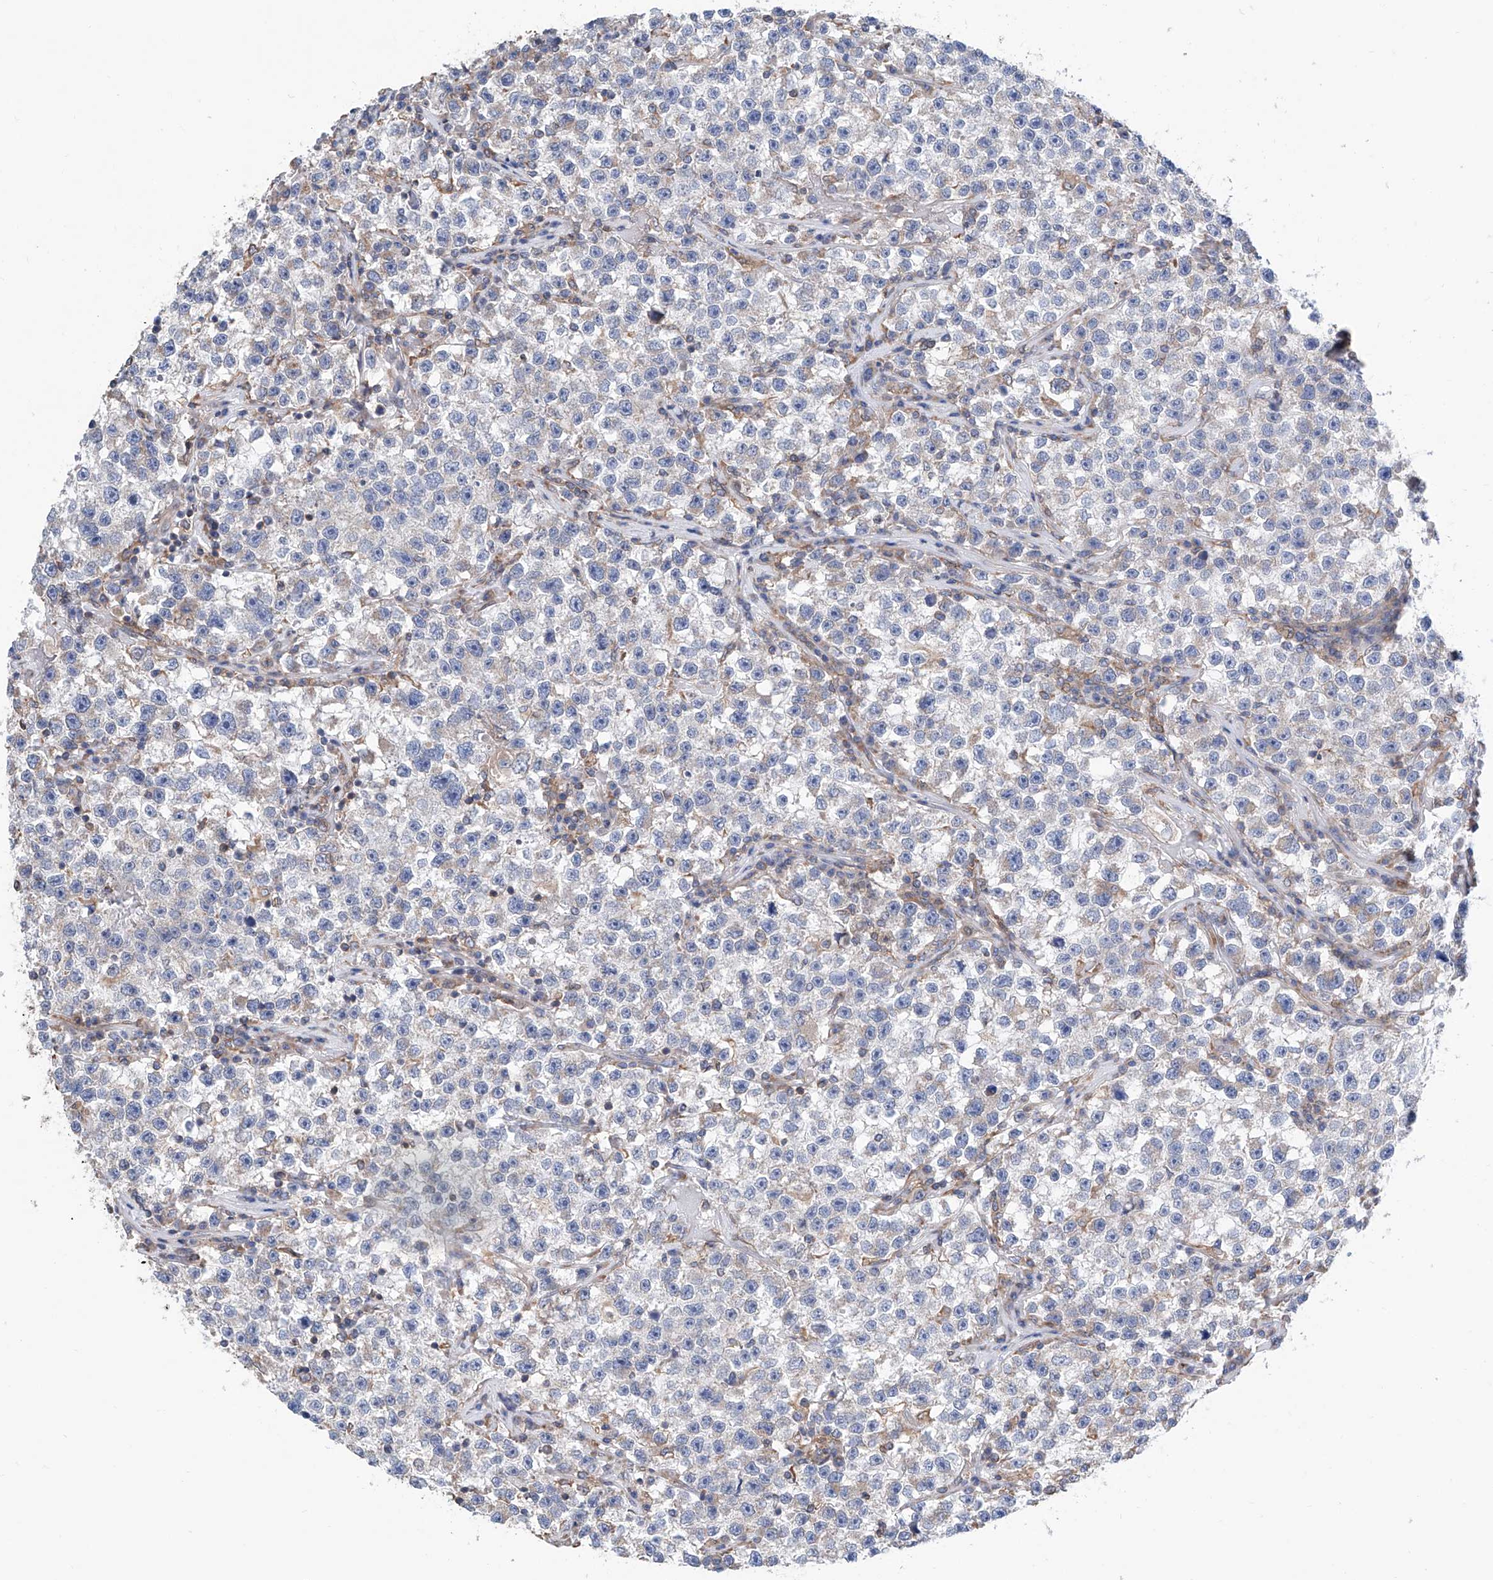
{"staining": {"intensity": "negative", "quantity": "none", "location": "none"}, "tissue": "testis cancer", "cell_type": "Tumor cells", "image_type": "cancer", "snomed": [{"axis": "morphology", "description": "Seminoma, NOS"}, {"axis": "topography", "description": "Testis"}], "caption": "High power microscopy photomicrograph of an IHC image of seminoma (testis), revealing no significant positivity in tumor cells.", "gene": "MAD2L1", "patient": {"sex": "male", "age": 22}}